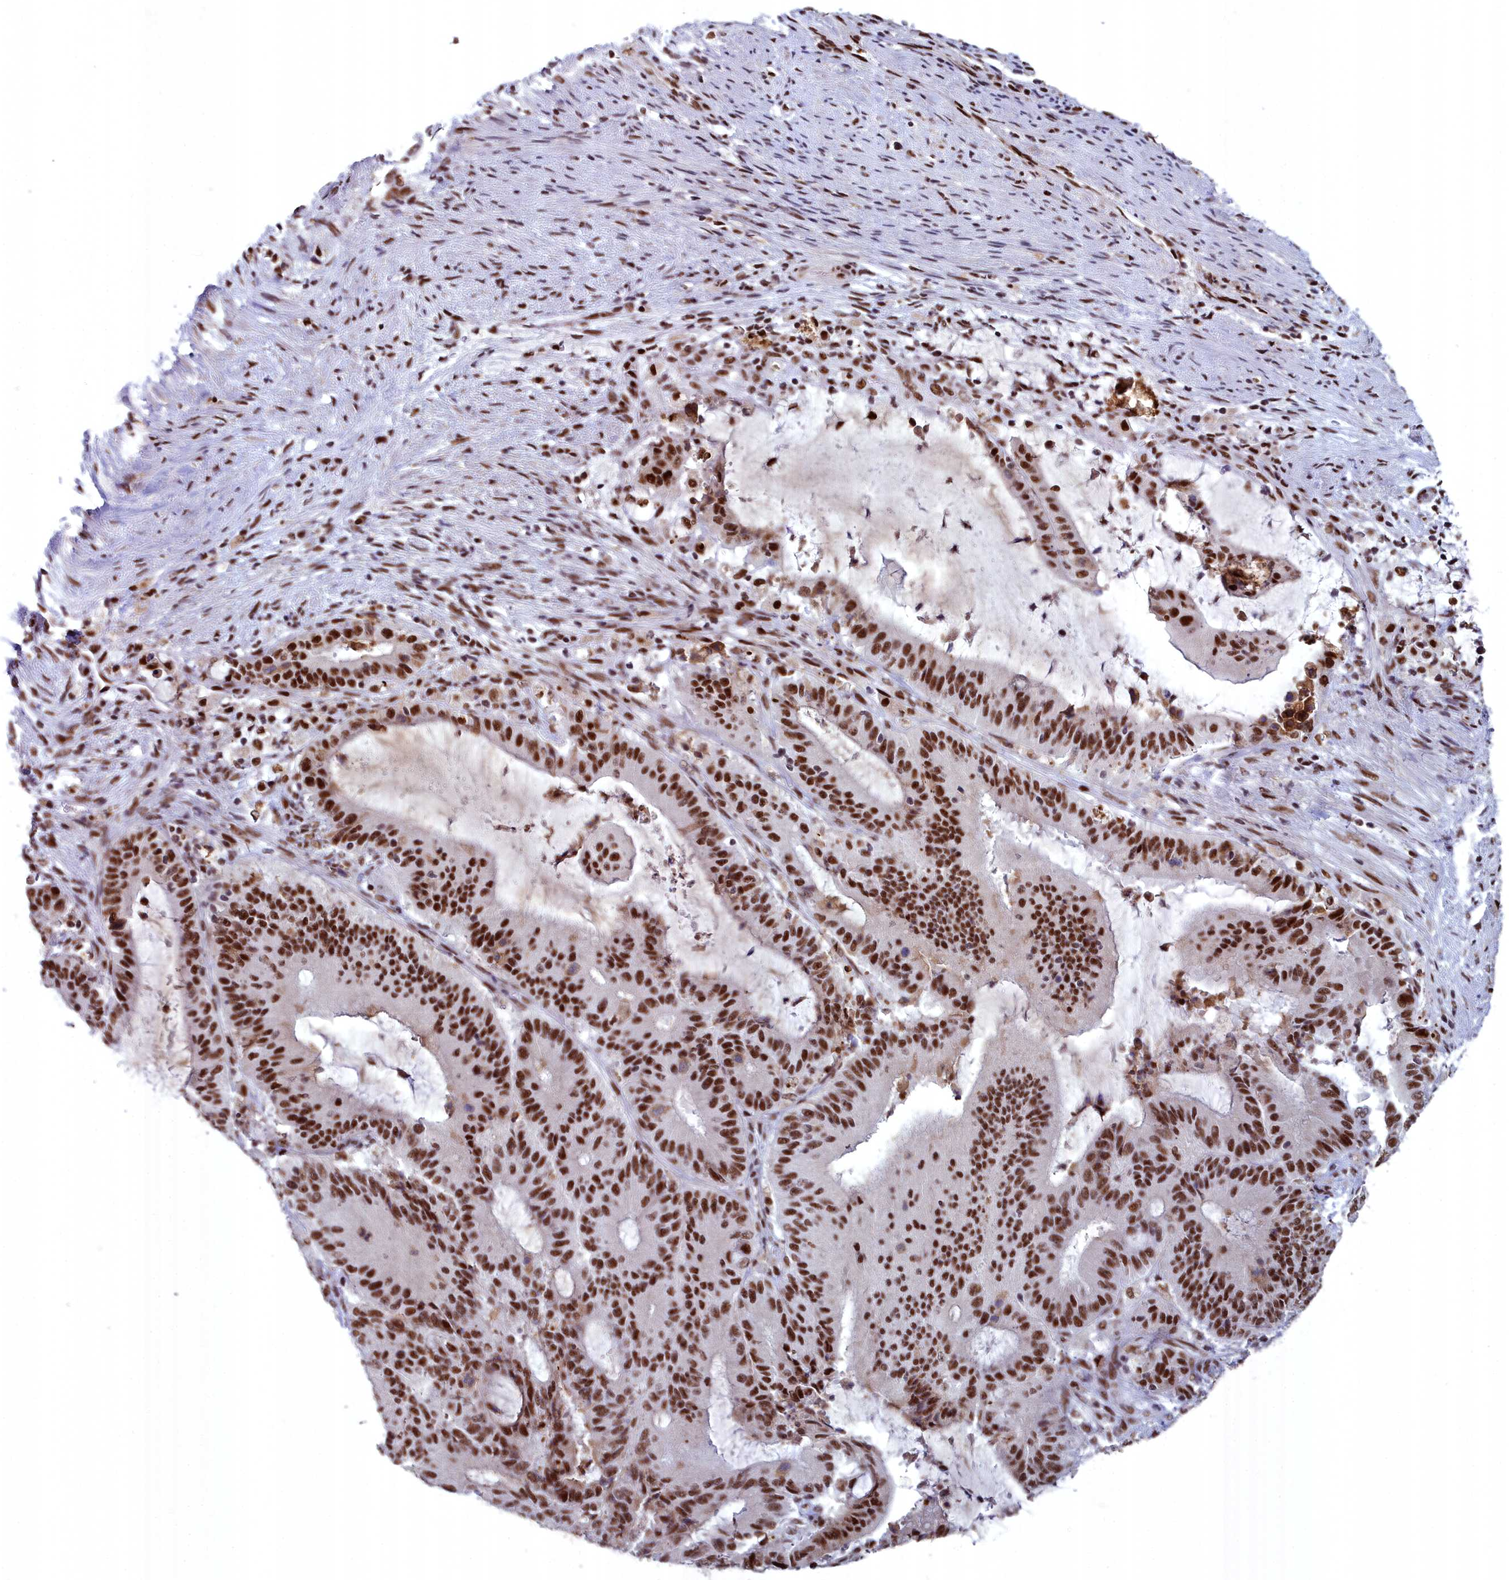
{"staining": {"intensity": "strong", "quantity": ">75%", "location": "nuclear"}, "tissue": "liver cancer", "cell_type": "Tumor cells", "image_type": "cancer", "snomed": [{"axis": "morphology", "description": "Normal tissue, NOS"}, {"axis": "morphology", "description": "Cholangiocarcinoma"}, {"axis": "topography", "description": "Liver"}, {"axis": "topography", "description": "Peripheral nerve tissue"}], "caption": "A histopathology image of liver cholangiocarcinoma stained for a protein displays strong nuclear brown staining in tumor cells.", "gene": "SF3B3", "patient": {"sex": "female", "age": 73}}